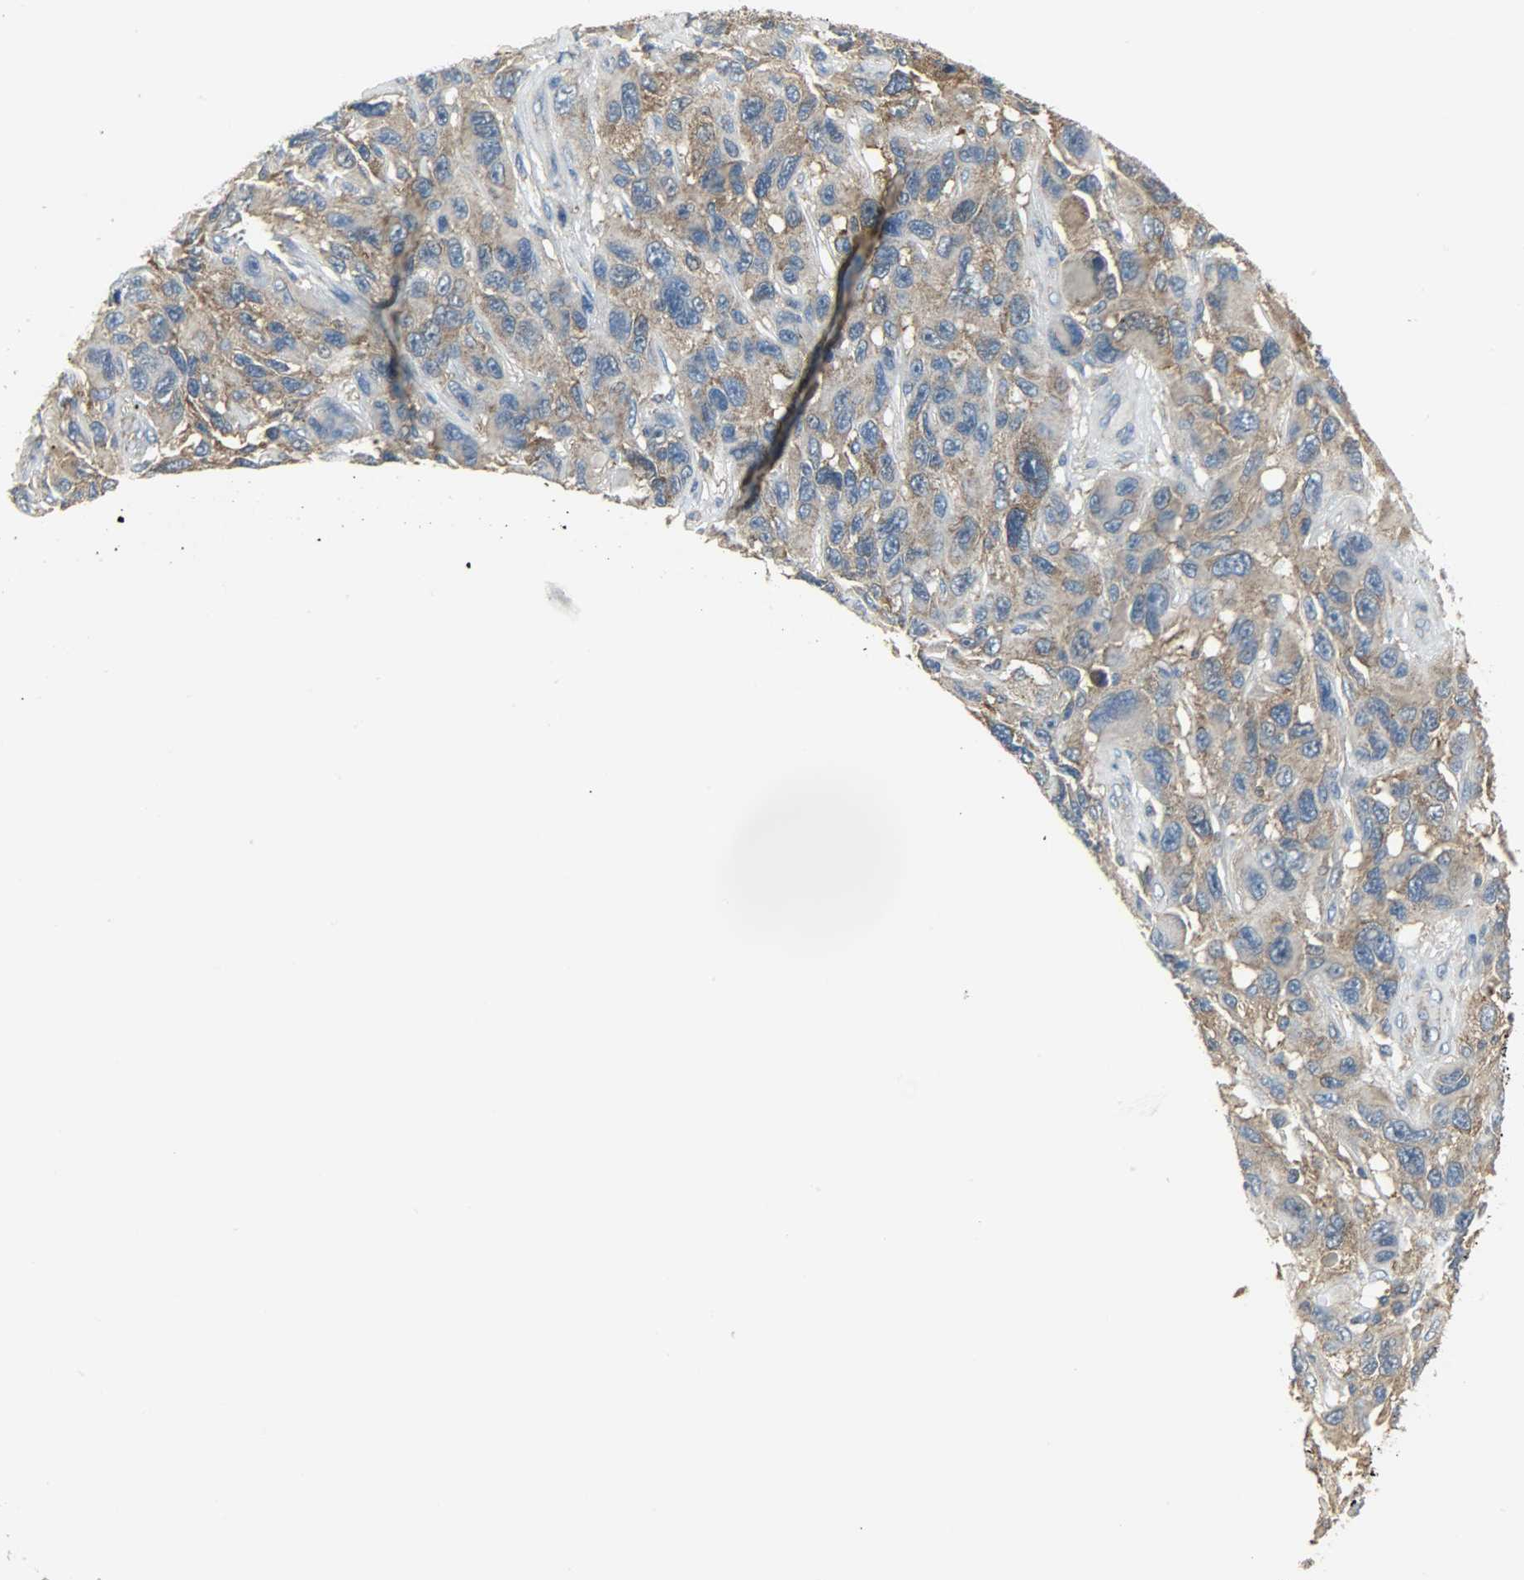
{"staining": {"intensity": "moderate", "quantity": ">75%", "location": "cytoplasmic/membranous"}, "tissue": "melanoma", "cell_type": "Tumor cells", "image_type": "cancer", "snomed": [{"axis": "morphology", "description": "Malignant melanoma, NOS"}, {"axis": "topography", "description": "Skin"}], "caption": "Brown immunohistochemical staining in malignant melanoma reveals moderate cytoplasmic/membranous staining in about >75% of tumor cells.", "gene": "DNAJA4", "patient": {"sex": "male", "age": 53}}